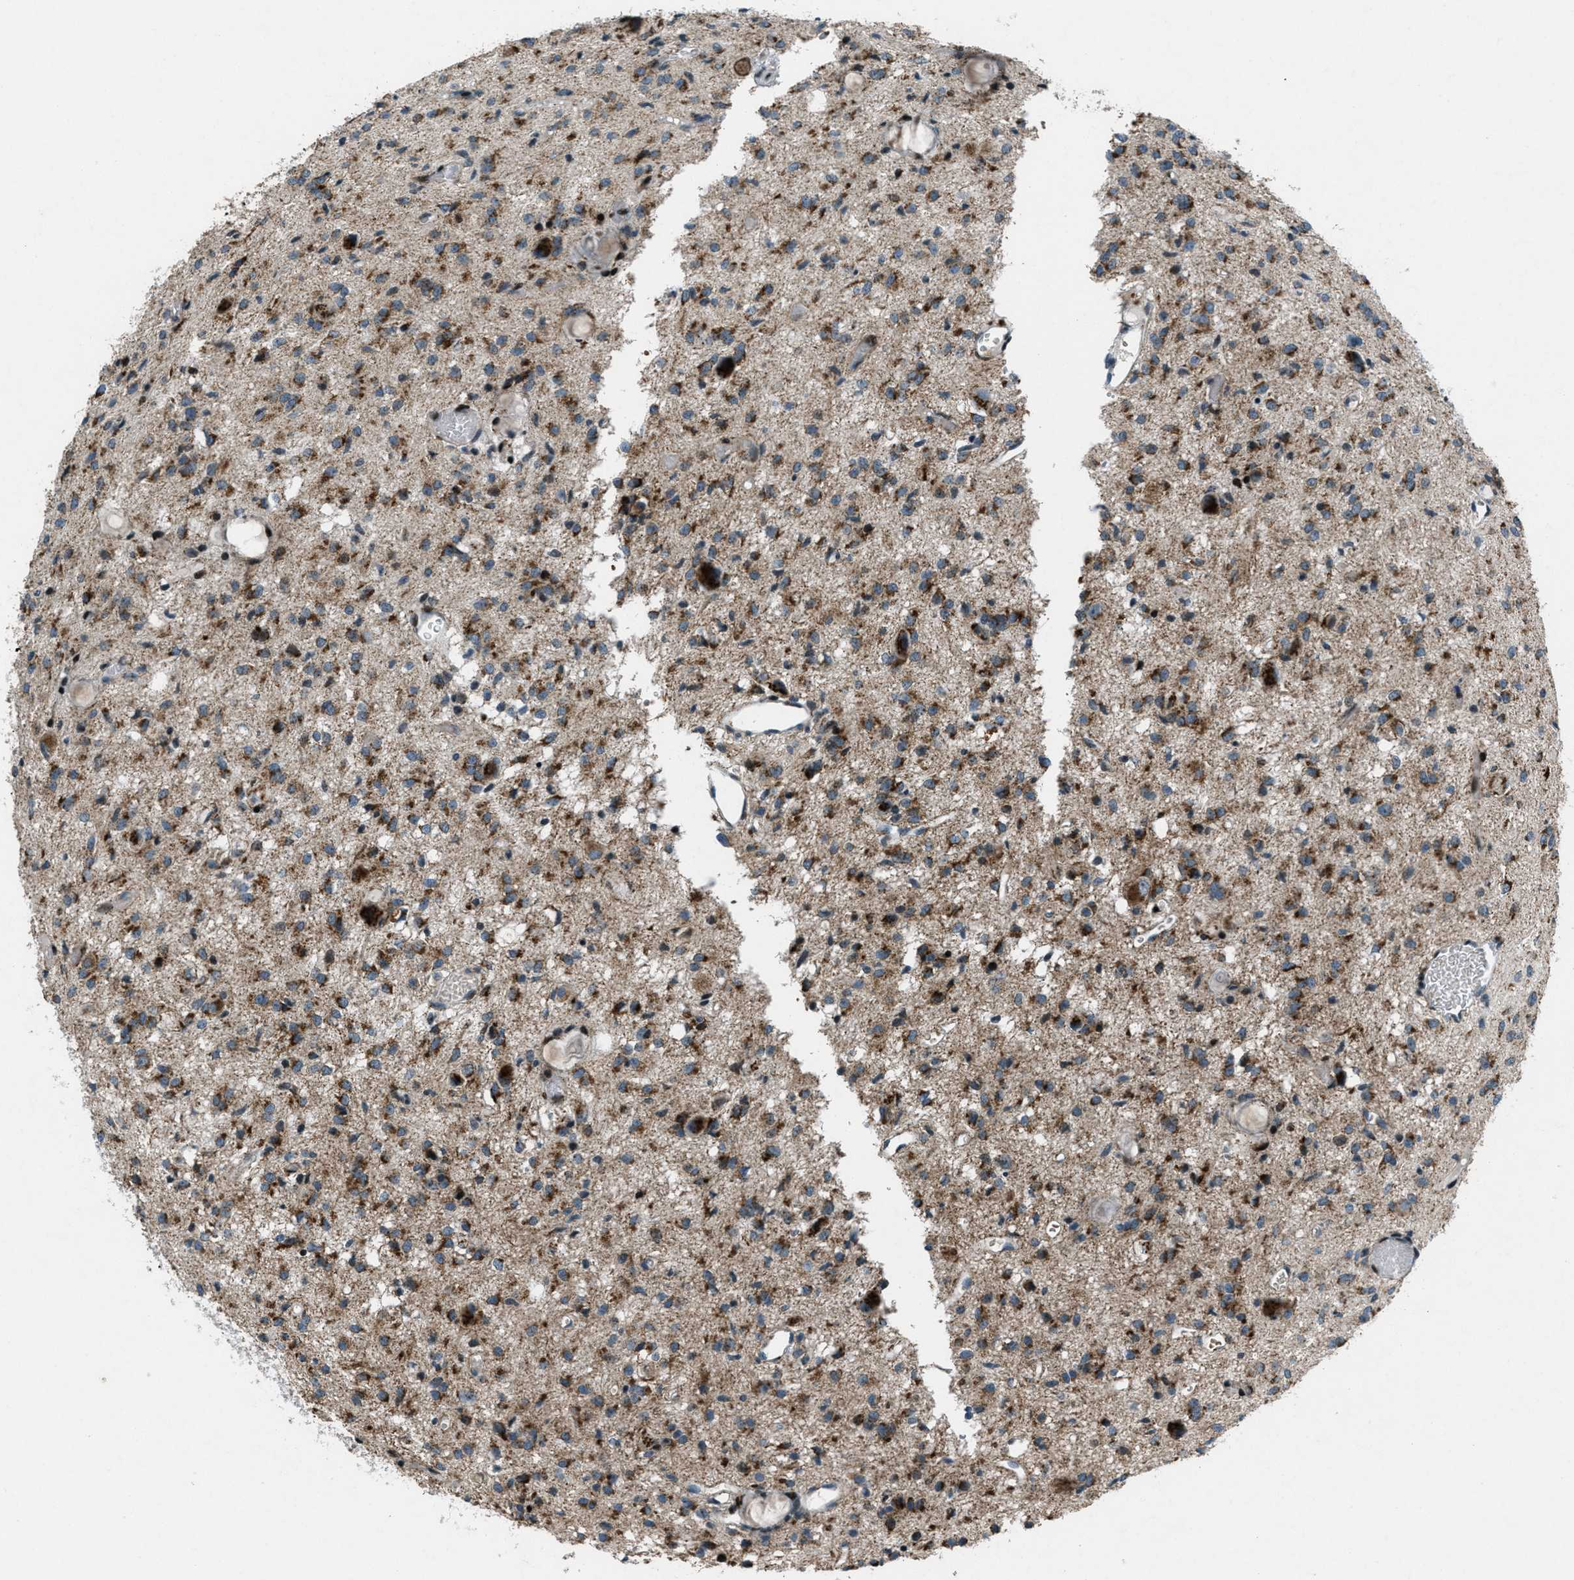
{"staining": {"intensity": "strong", "quantity": ">75%", "location": "cytoplasmic/membranous"}, "tissue": "glioma", "cell_type": "Tumor cells", "image_type": "cancer", "snomed": [{"axis": "morphology", "description": "Glioma, malignant, High grade"}, {"axis": "topography", "description": "Brain"}], "caption": "There is high levels of strong cytoplasmic/membranous staining in tumor cells of glioma, as demonstrated by immunohistochemical staining (brown color).", "gene": "GPC6", "patient": {"sex": "female", "age": 59}}